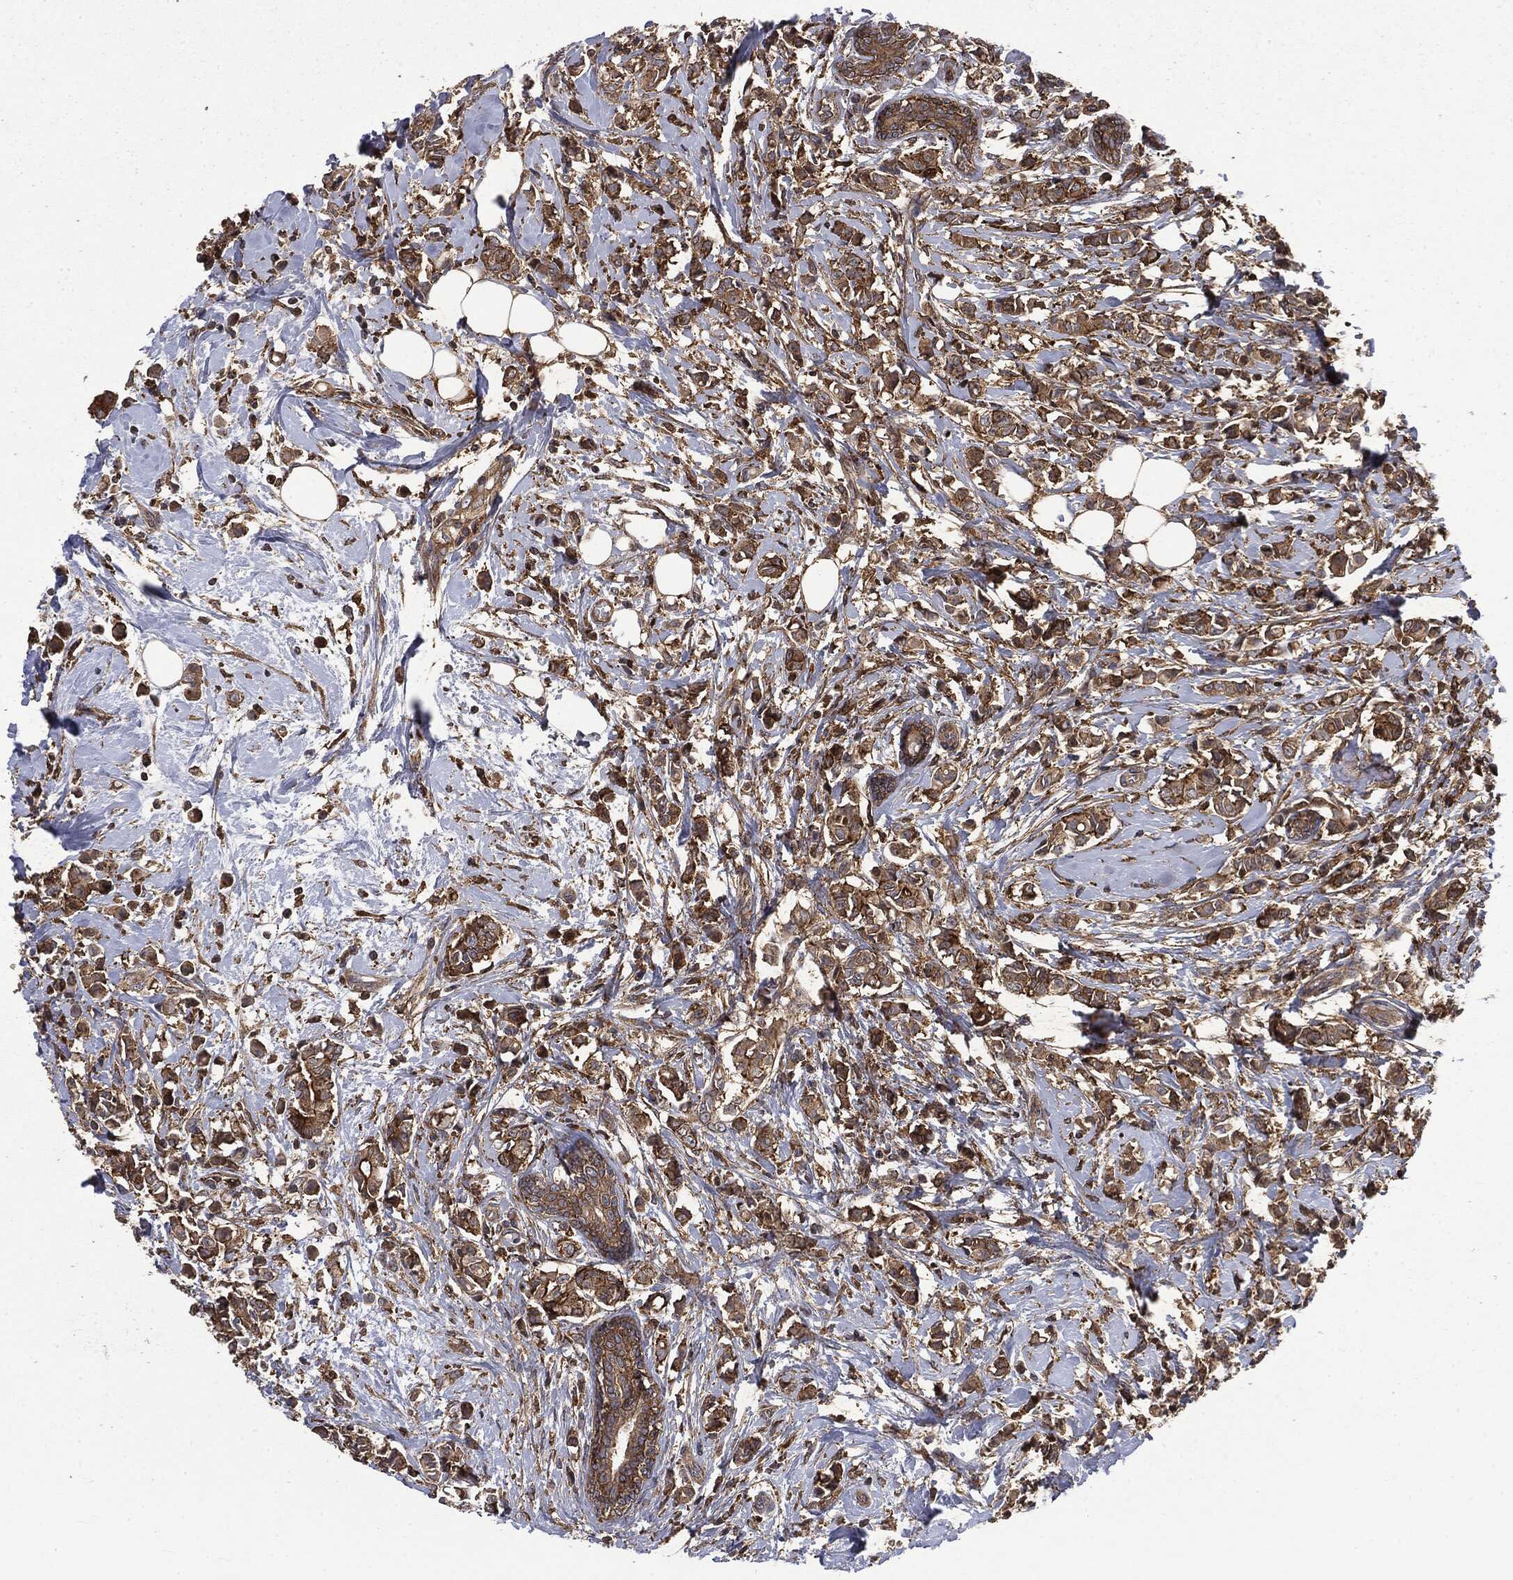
{"staining": {"intensity": "moderate", "quantity": ">75%", "location": "cytoplasmic/membranous"}, "tissue": "breast cancer", "cell_type": "Tumor cells", "image_type": "cancer", "snomed": [{"axis": "morphology", "description": "Normal tissue, NOS"}, {"axis": "morphology", "description": "Duct carcinoma"}, {"axis": "topography", "description": "Breast"}], "caption": "High-magnification brightfield microscopy of invasive ductal carcinoma (breast) stained with DAB (3,3'-diaminobenzidine) (brown) and counterstained with hematoxylin (blue). tumor cells exhibit moderate cytoplasmic/membranous positivity is present in approximately>75% of cells. Ihc stains the protein in brown and the nuclei are stained blue.", "gene": "SNX5", "patient": {"sex": "female", "age": 44}}